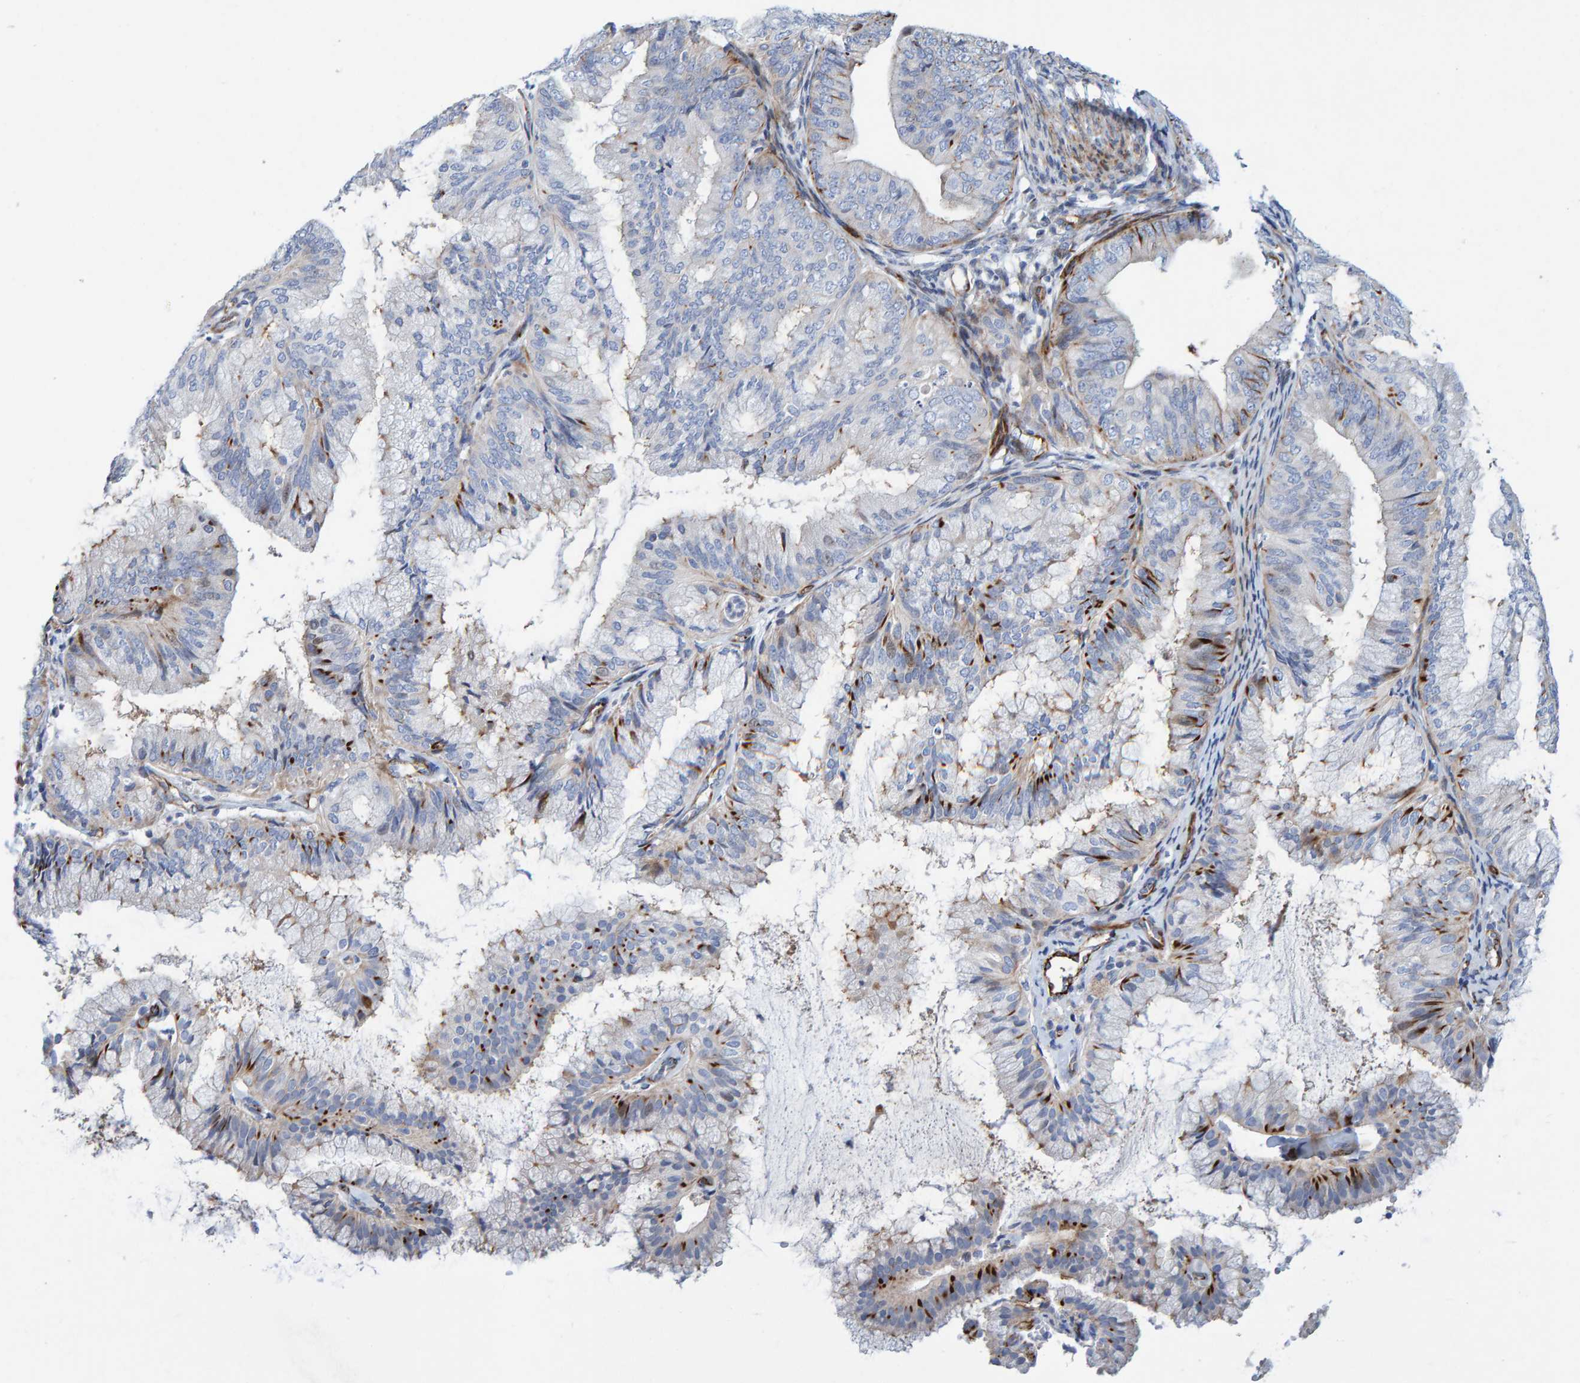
{"staining": {"intensity": "moderate", "quantity": "<25%", "location": "cytoplasmic/membranous"}, "tissue": "endometrial cancer", "cell_type": "Tumor cells", "image_type": "cancer", "snomed": [{"axis": "morphology", "description": "Adenocarcinoma, NOS"}, {"axis": "topography", "description": "Endometrium"}], "caption": "An immunohistochemistry micrograph of tumor tissue is shown. Protein staining in brown labels moderate cytoplasmic/membranous positivity in endometrial cancer (adenocarcinoma) within tumor cells.", "gene": "POLG2", "patient": {"sex": "female", "age": 63}}